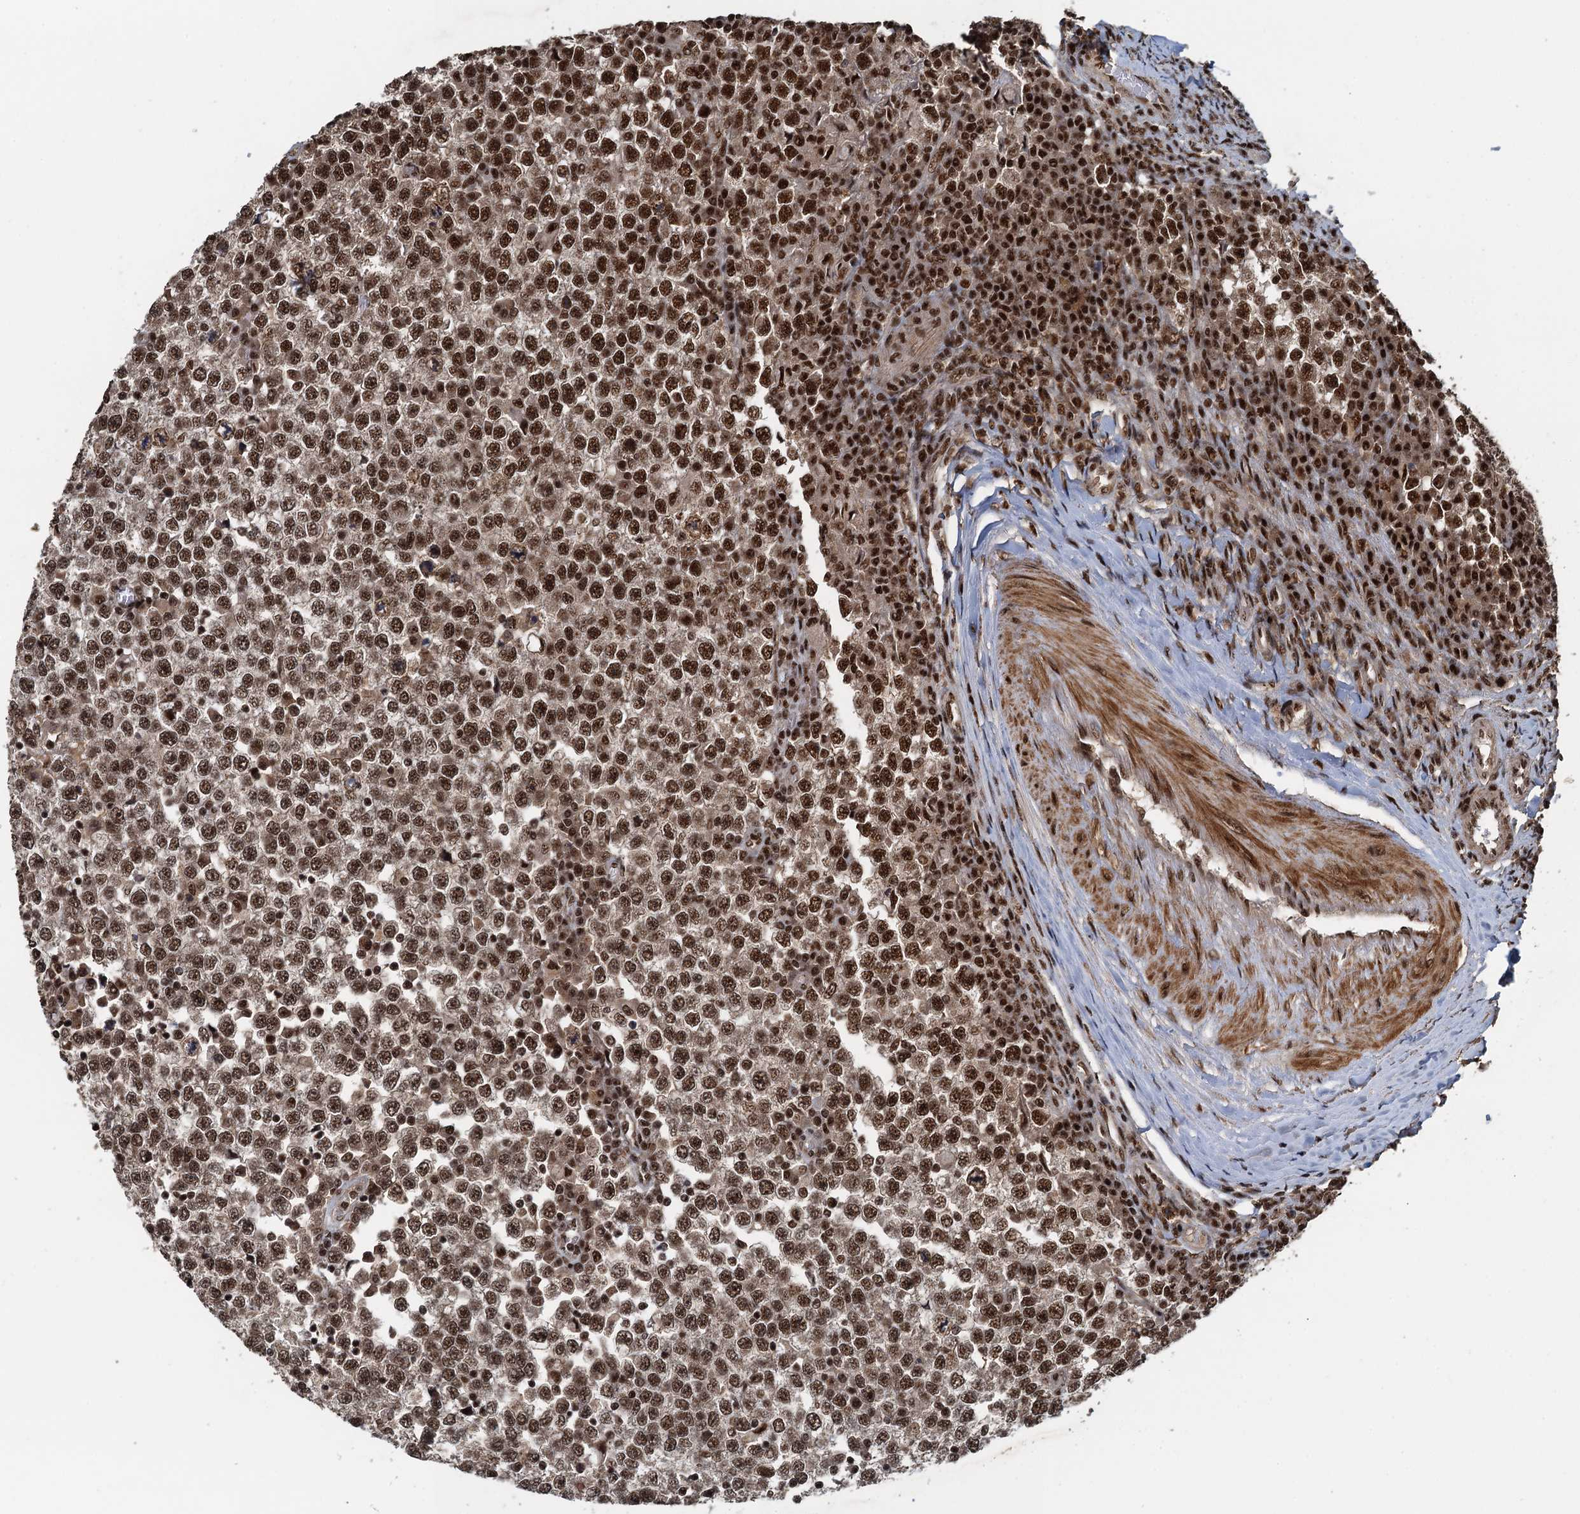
{"staining": {"intensity": "strong", "quantity": ">75%", "location": "nuclear"}, "tissue": "testis cancer", "cell_type": "Tumor cells", "image_type": "cancer", "snomed": [{"axis": "morphology", "description": "Seminoma, NOS"}, {"axis": "topography", "description": "Testis"}], "caption": "This image reveals testis cancer stained with immunohistochemistry to label a protein in brown. The nuclear of tumor cells show strong positivity for the protein. Nuclei are counter-stained blue.", "gene": "ZC3H18", "patient": {"sex": "male", "age": 65}}